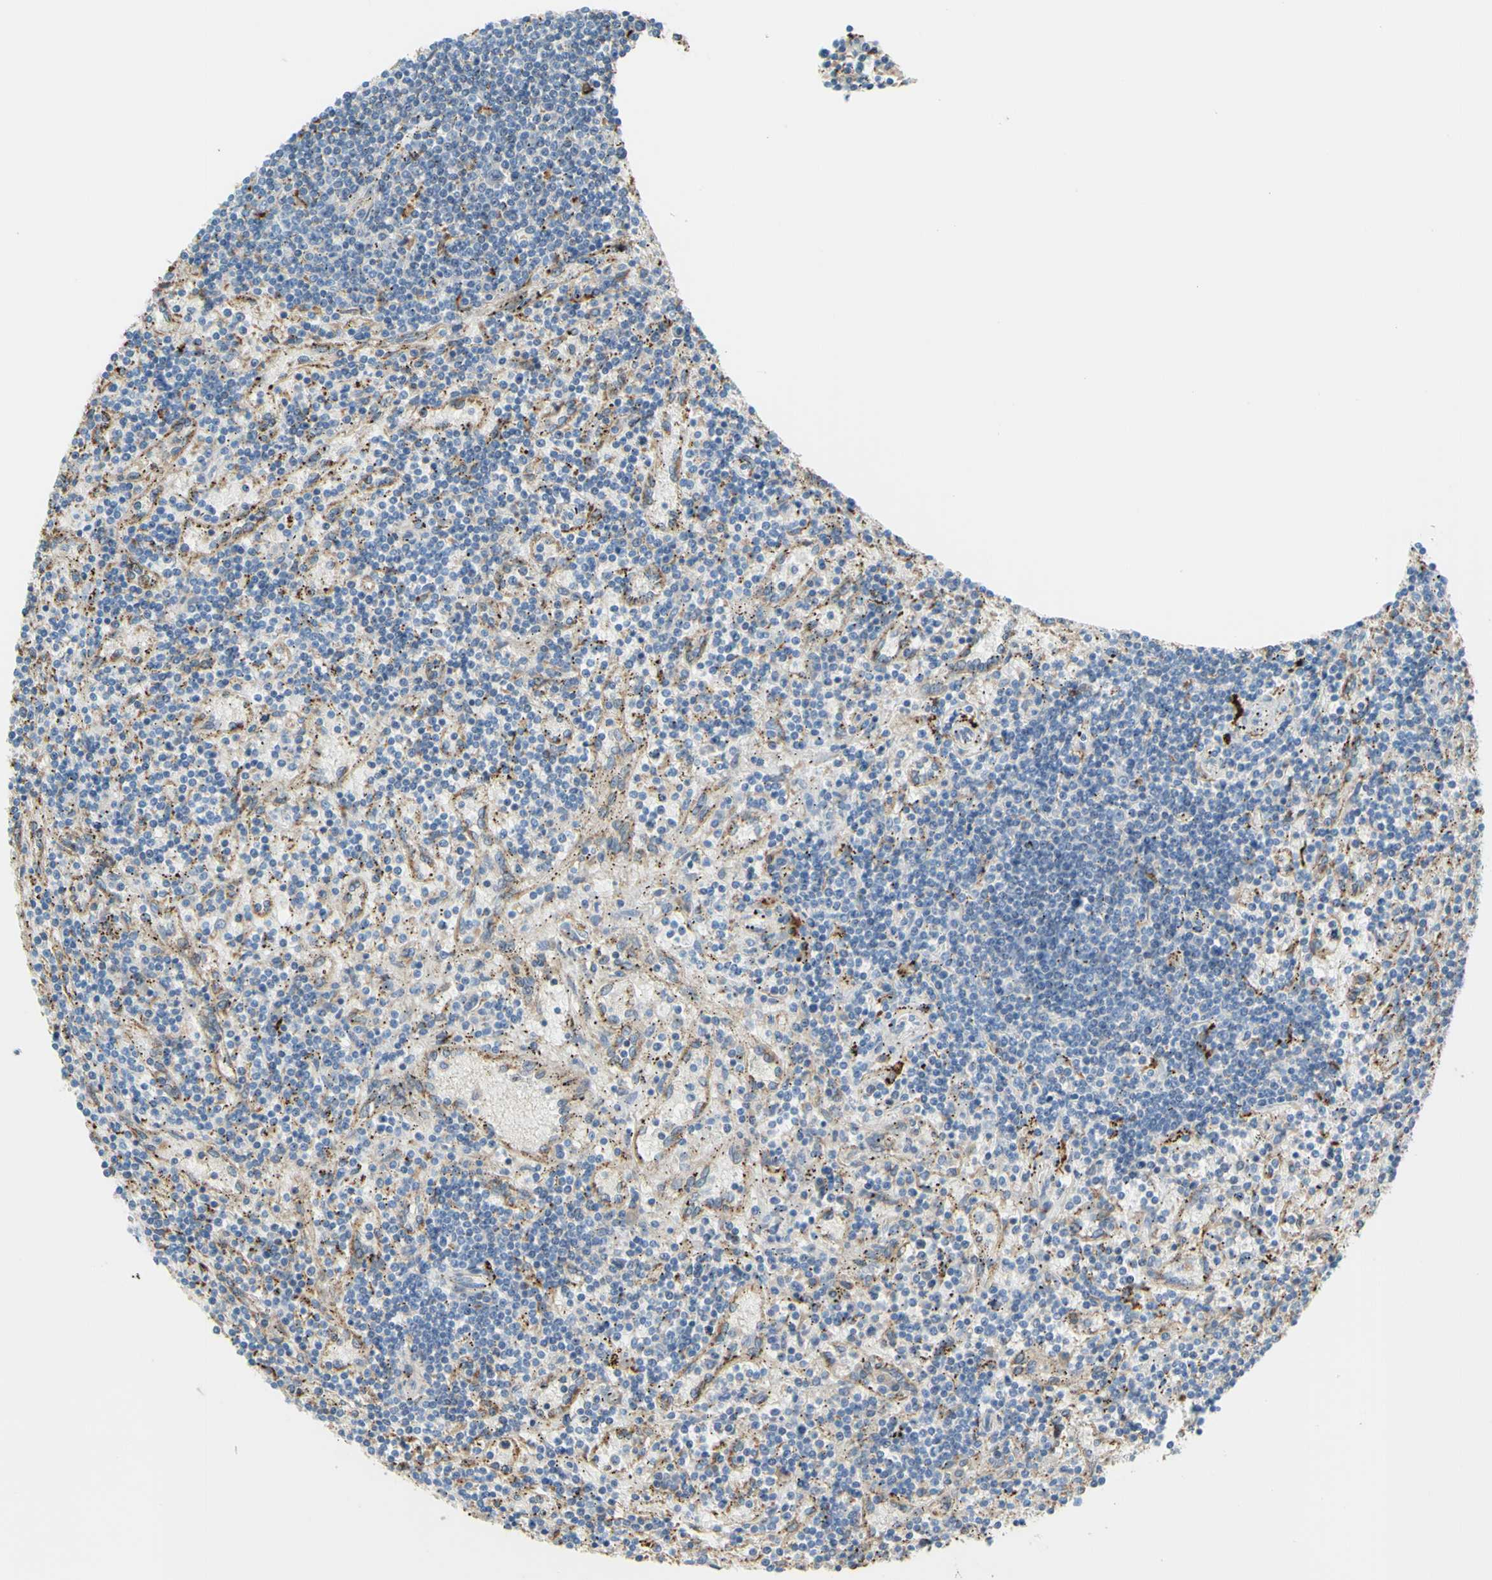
{"staining": {"intensity": "negative", "quantity": "none", "location": "none"}, "tissue": "lymphoma", "cell_type": "Tumor cells", "image_type": "cancer", "snomed": [{"axis": "morphology", "description": "Malignant lymphoma, non-Hodgkin's type, Low grade"}, {"axis": "topography", "description": "Spleen"}], "caption": "A high-resolution photomicrograph shows immunohistochemistry staining of low-grade malignant lymphoma, non-Hodgkin's type, which displays no significant positivity in tumor cells.", "gene": "CTSD", "patient": {"sex": "male", "age": 76}}